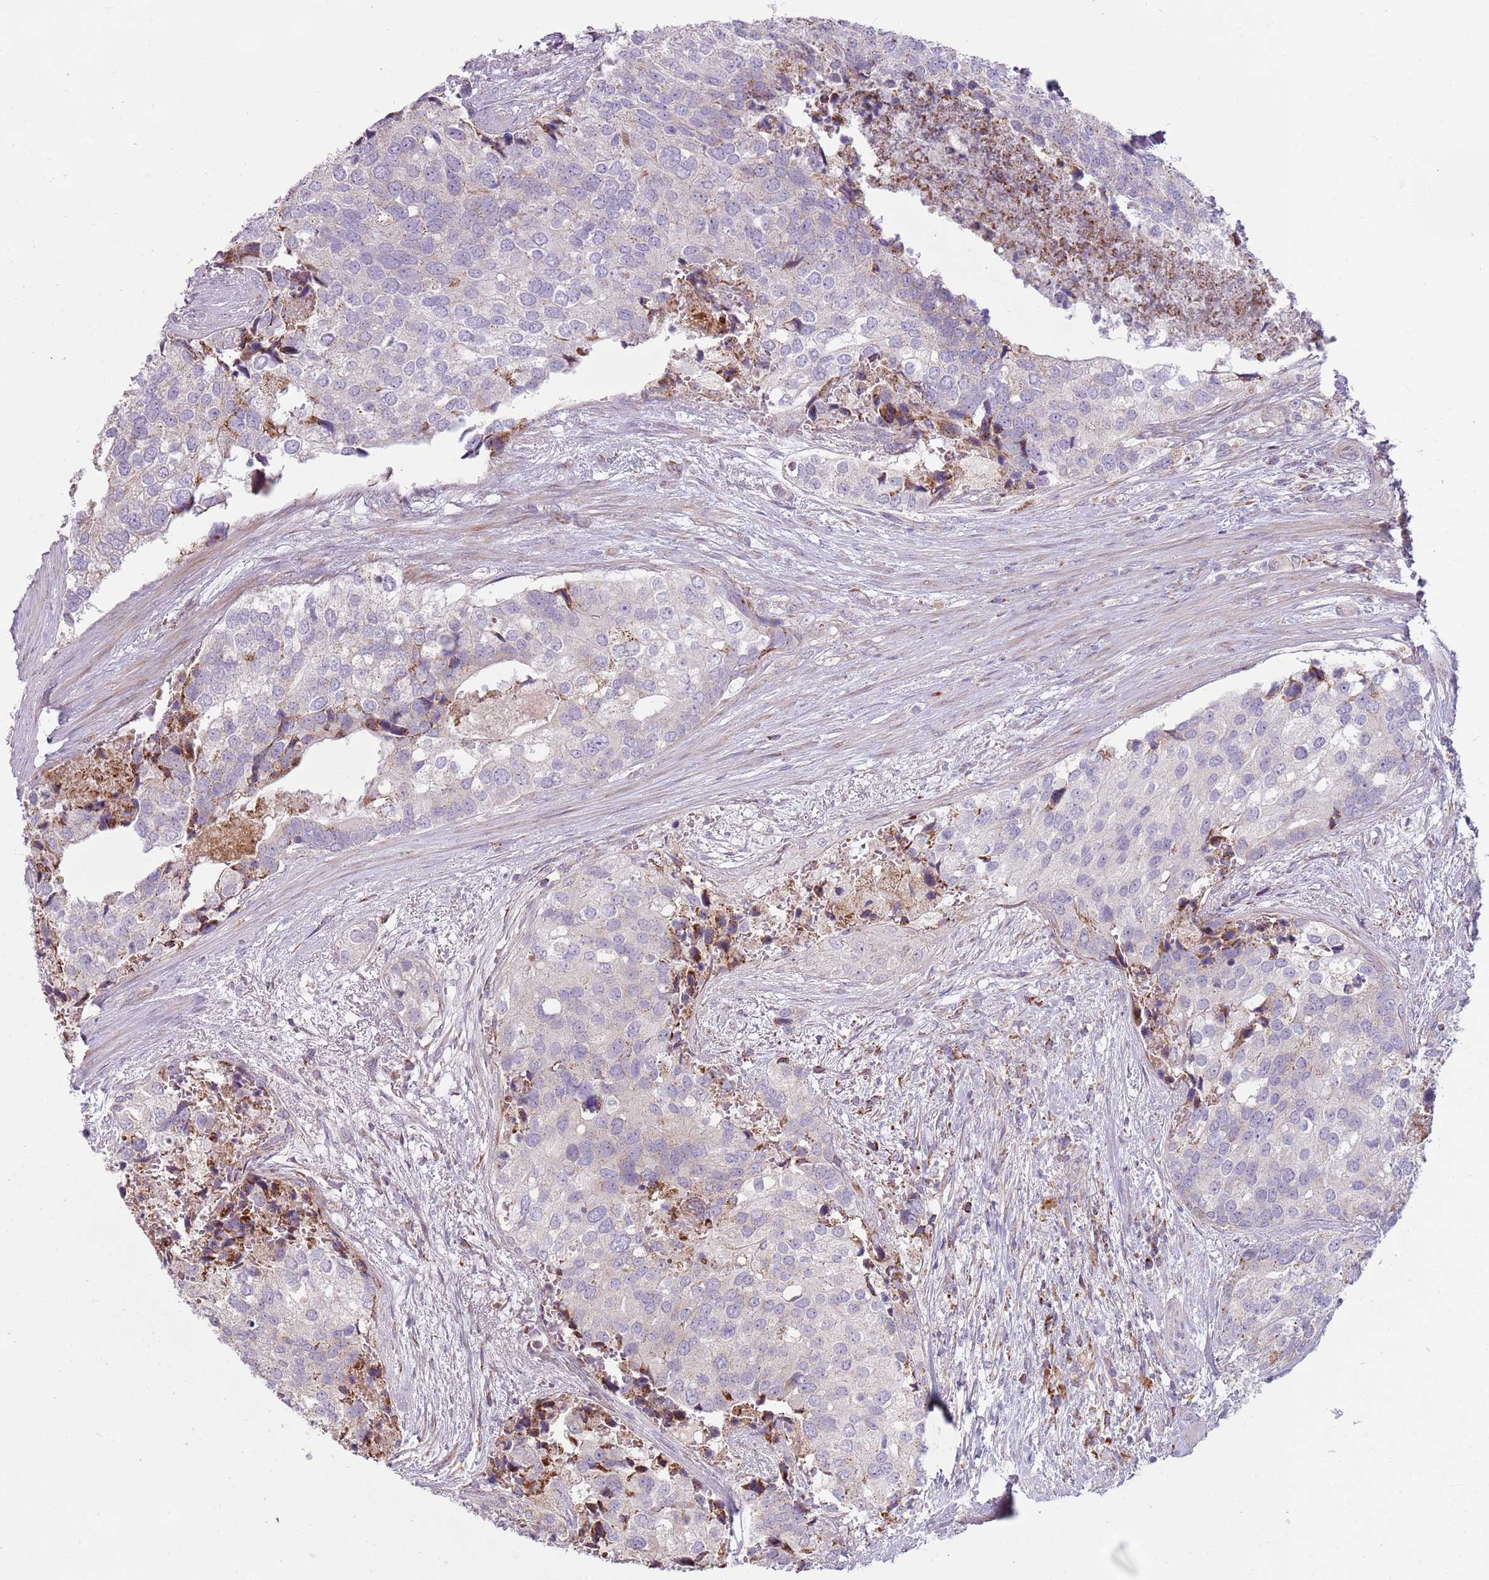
{"staining": {"intensity": "negative", "quantity": "none", "location": "none"}, "tissue": "prostate cancer", "cell_type": "Tumor cells", "image_type": "cancer", "snomed": [{"axis": "morphology", "description": "Adenocarcinoma, High grade"}, {"axis": "topography", "description": "Prostate"}], "caption": "Human prostate cancer (high-grade adenocarcinoma) stained for a protein using IHC shows no expression in tumor cells.", "gene": "ZNF530", "patient": {"sex": "male", "age": 62}}